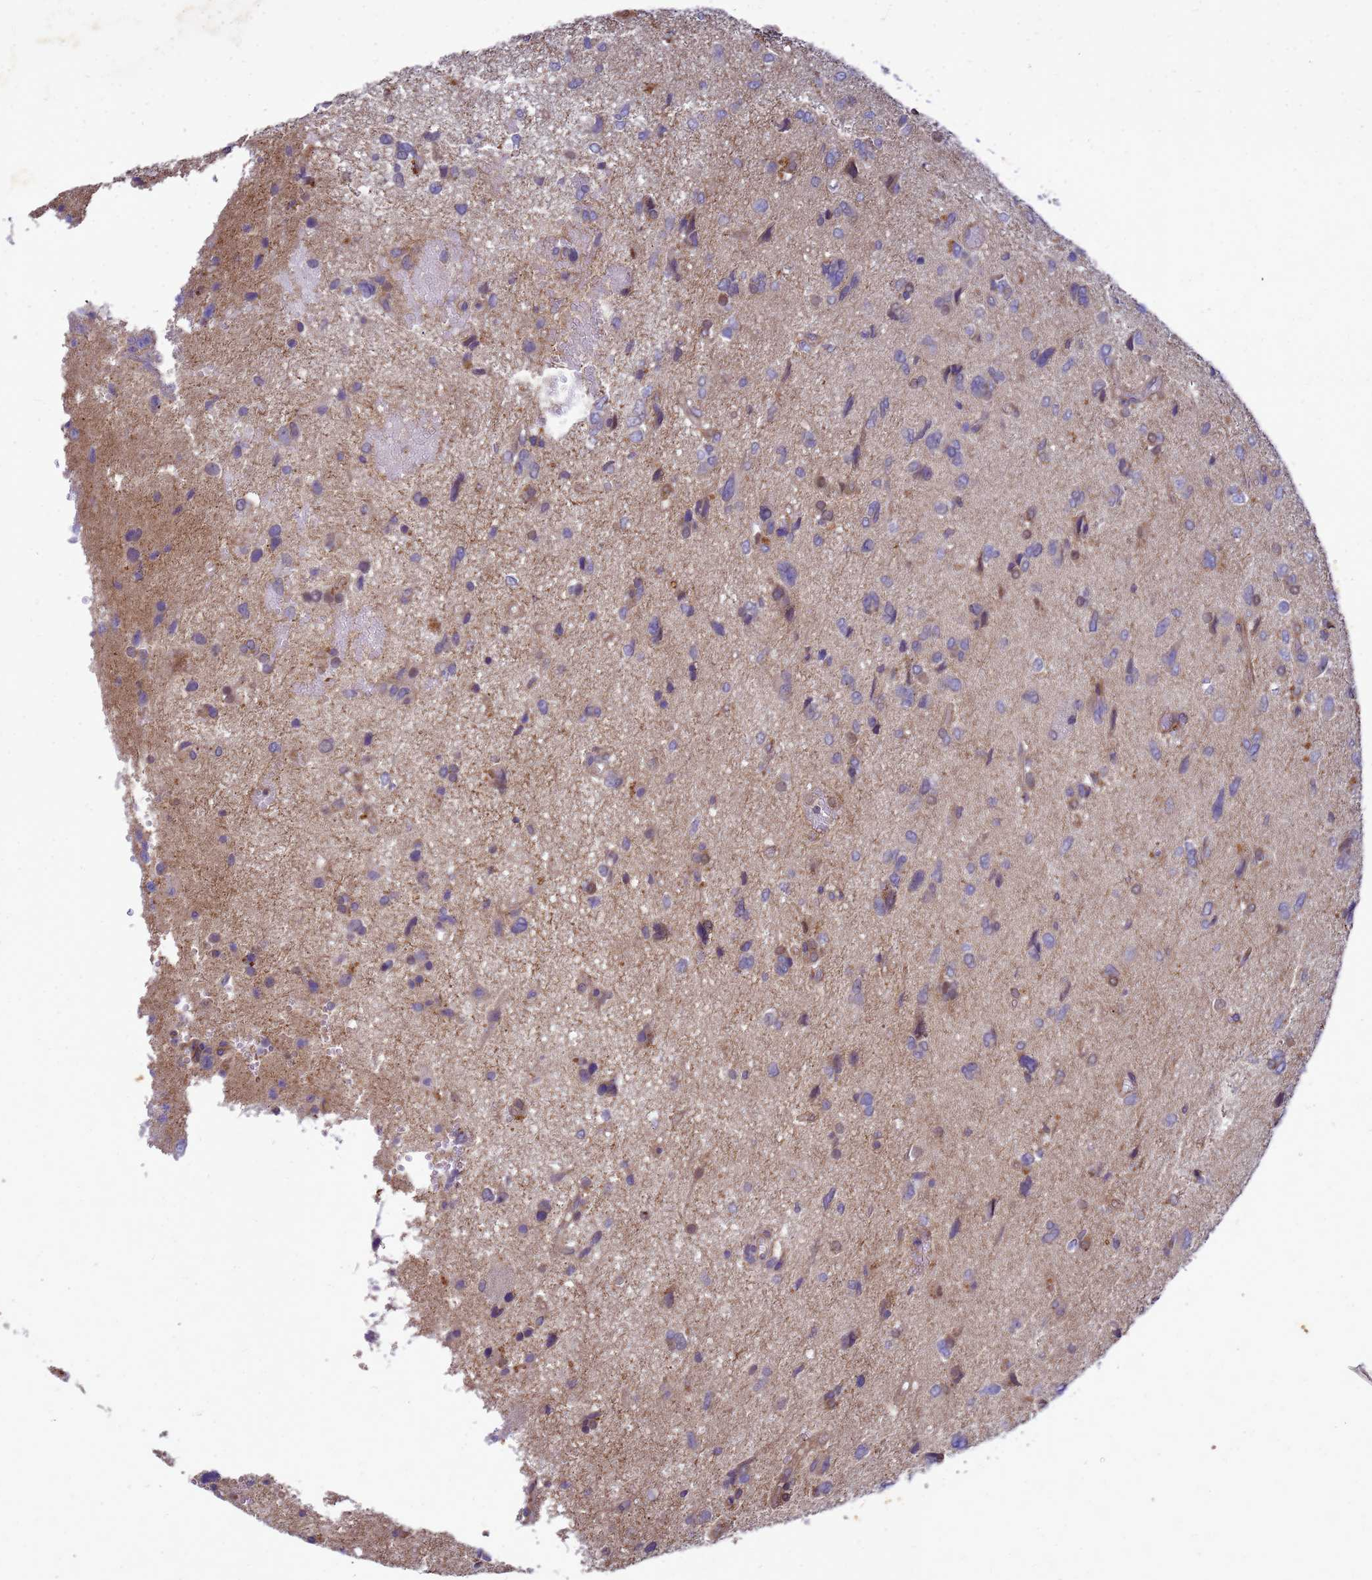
{"staining": {"intensity": "moderate", "quantity": "<25%", "location": "cytoplasmic/membranous"}, "tissue": "glioma", "cell_type": "Tumor cells", "image_type": "cancer", "snomed": [{"axis": "morphology", "description": "Glioma, malignant, High grade"}, {"axis": "topography", "description": "Brain"}], "caption": "Malignant high-grade glioma stained with a protein marker reveals moderate staining in tumor cells.", "gene": "RNF215", "patient": {"sex": "female", "age": 59}}